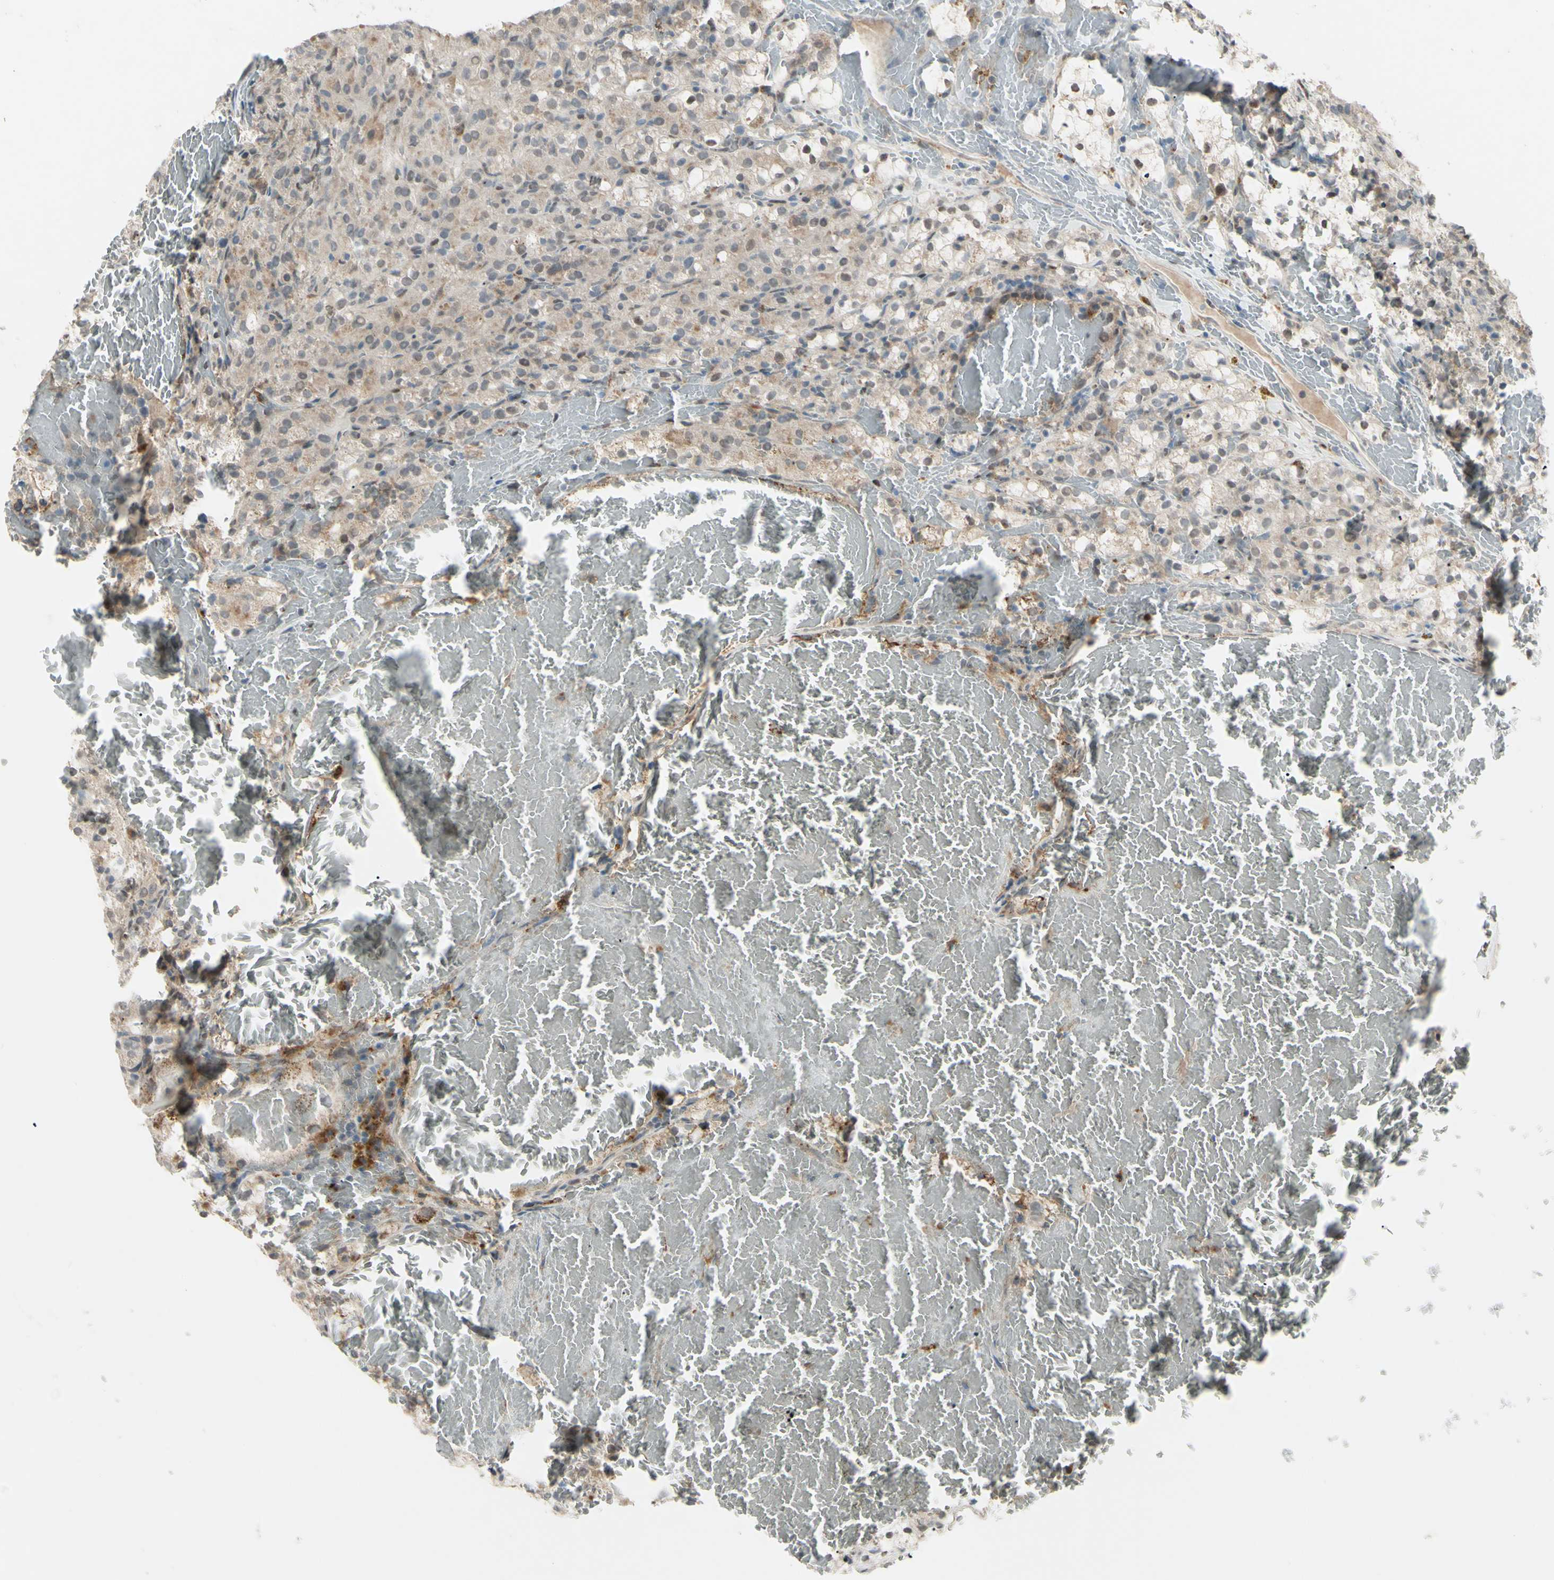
{"staining": {"intensity": "weak", "quantity": "<25%", "location": "cytoplasmic/membranous"}, "tissue": "renal cancer", "cell_type": "Tumor cells", "image_type": "cancer", "snomed": [{"axis": "morphology", "description": "Adenocarcinoma, NOS"}, {"axis": "topography", "description": "Kidney"}], "caption": "Immunohistochemistry (IHC) of renal adenocarcinoma displays no expression in tumor cells.", "gene": "FGFR2", "patient": {"sex": "male", "age": 61}}